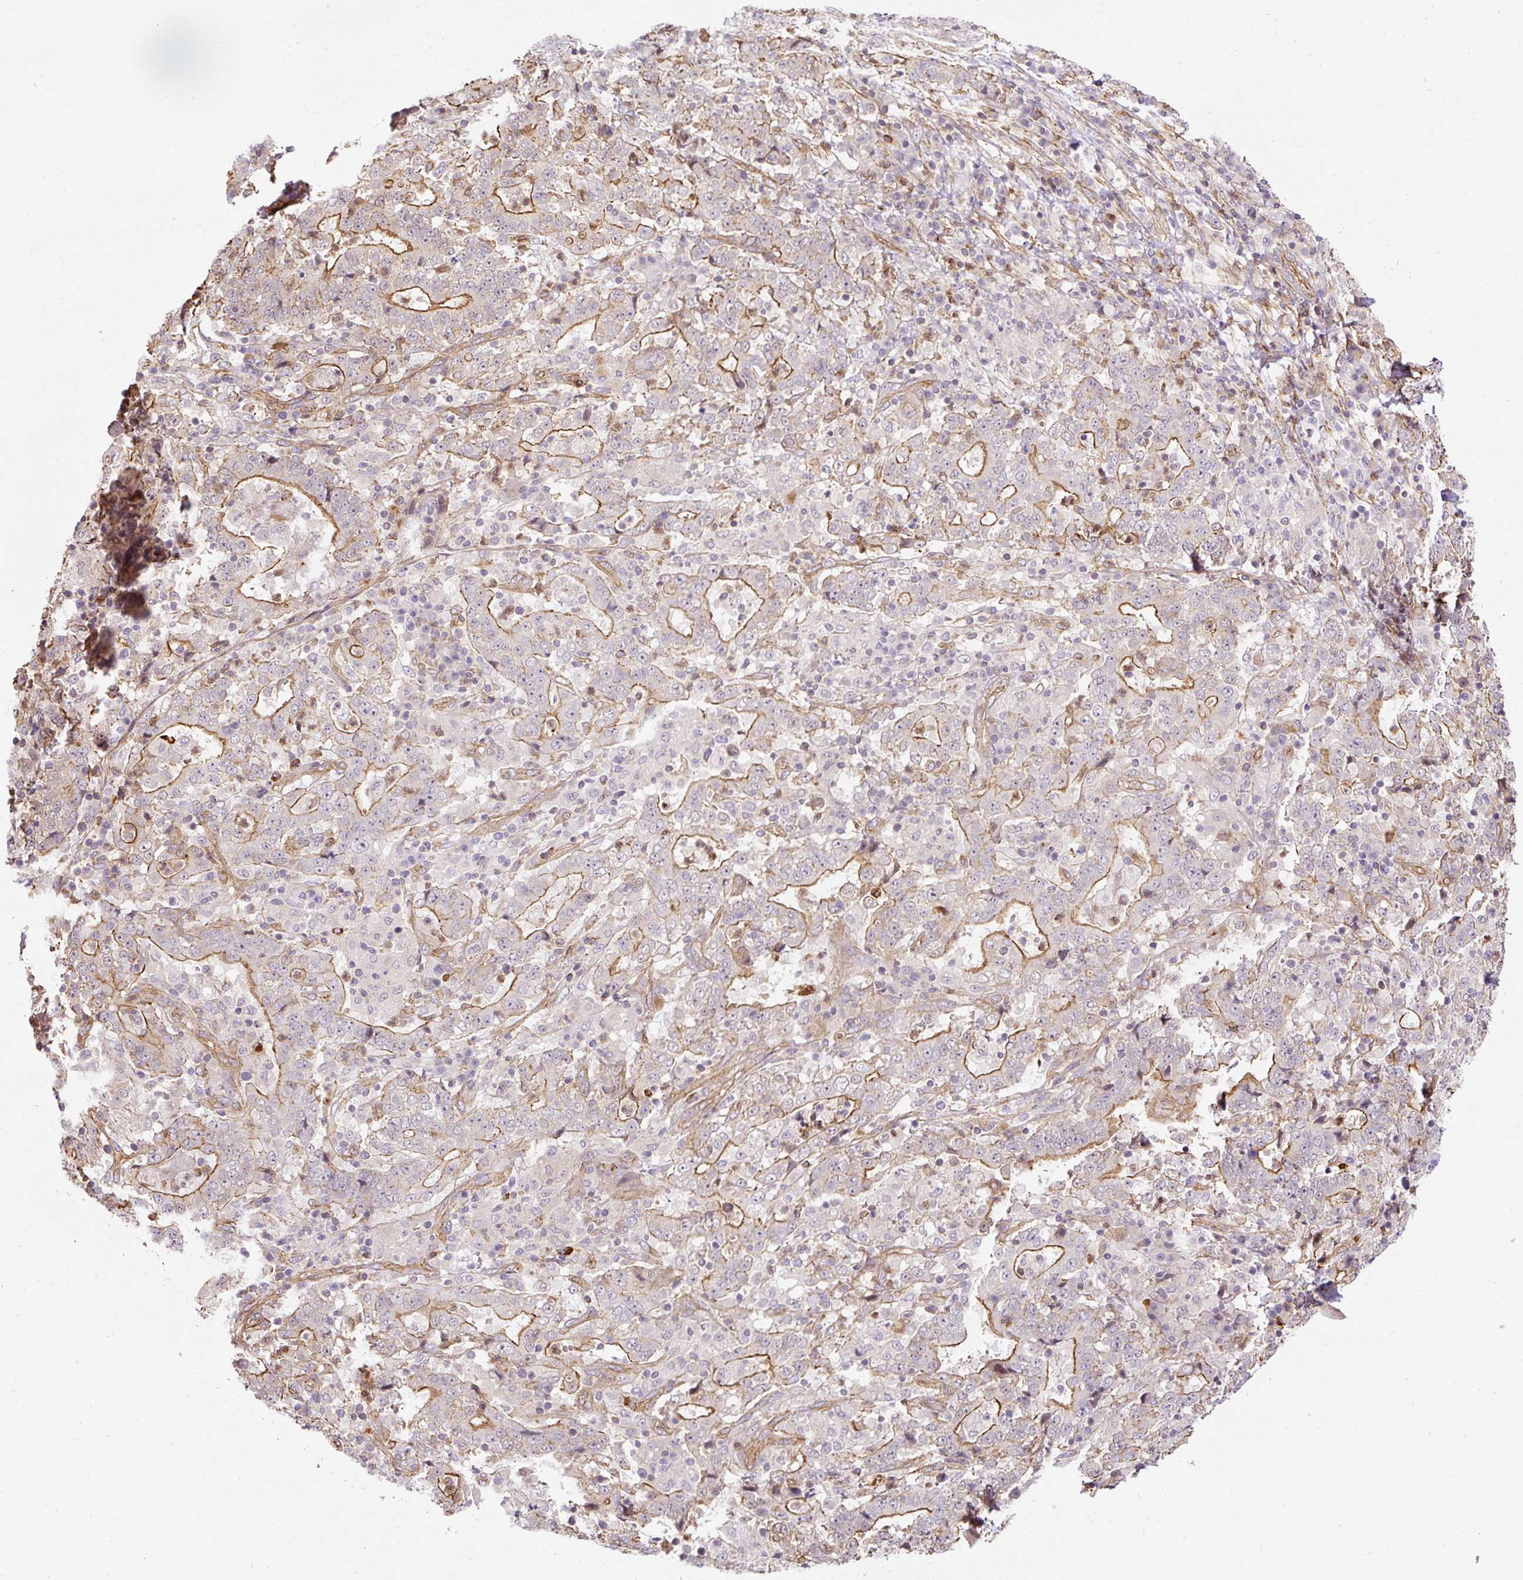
{"staining": {"intensity": "moderate", "quantity": "<25%", "location": "cytoplasmic/membranous"}, "tissue": "stomach cancer", "cell_type": "Tumor cells", "image_type": "cancer", "snomed": [{"axis": "morphology", "description": "Normal tissue, NOS"}, {"axis": "morphology", "description": "Adenocarcinoma, NOS"}, {"axis": "topography", "description": "Stomach, upper"}, {"axis": "topography", "description": "Stomach"}], "caption": "Stomach cancer tissue displays moderate cytoplasmic/membranous staining in about <25% of tumor cells", "gene": "B3GALT5", "patient": {"sex": "male", "age": 59}}